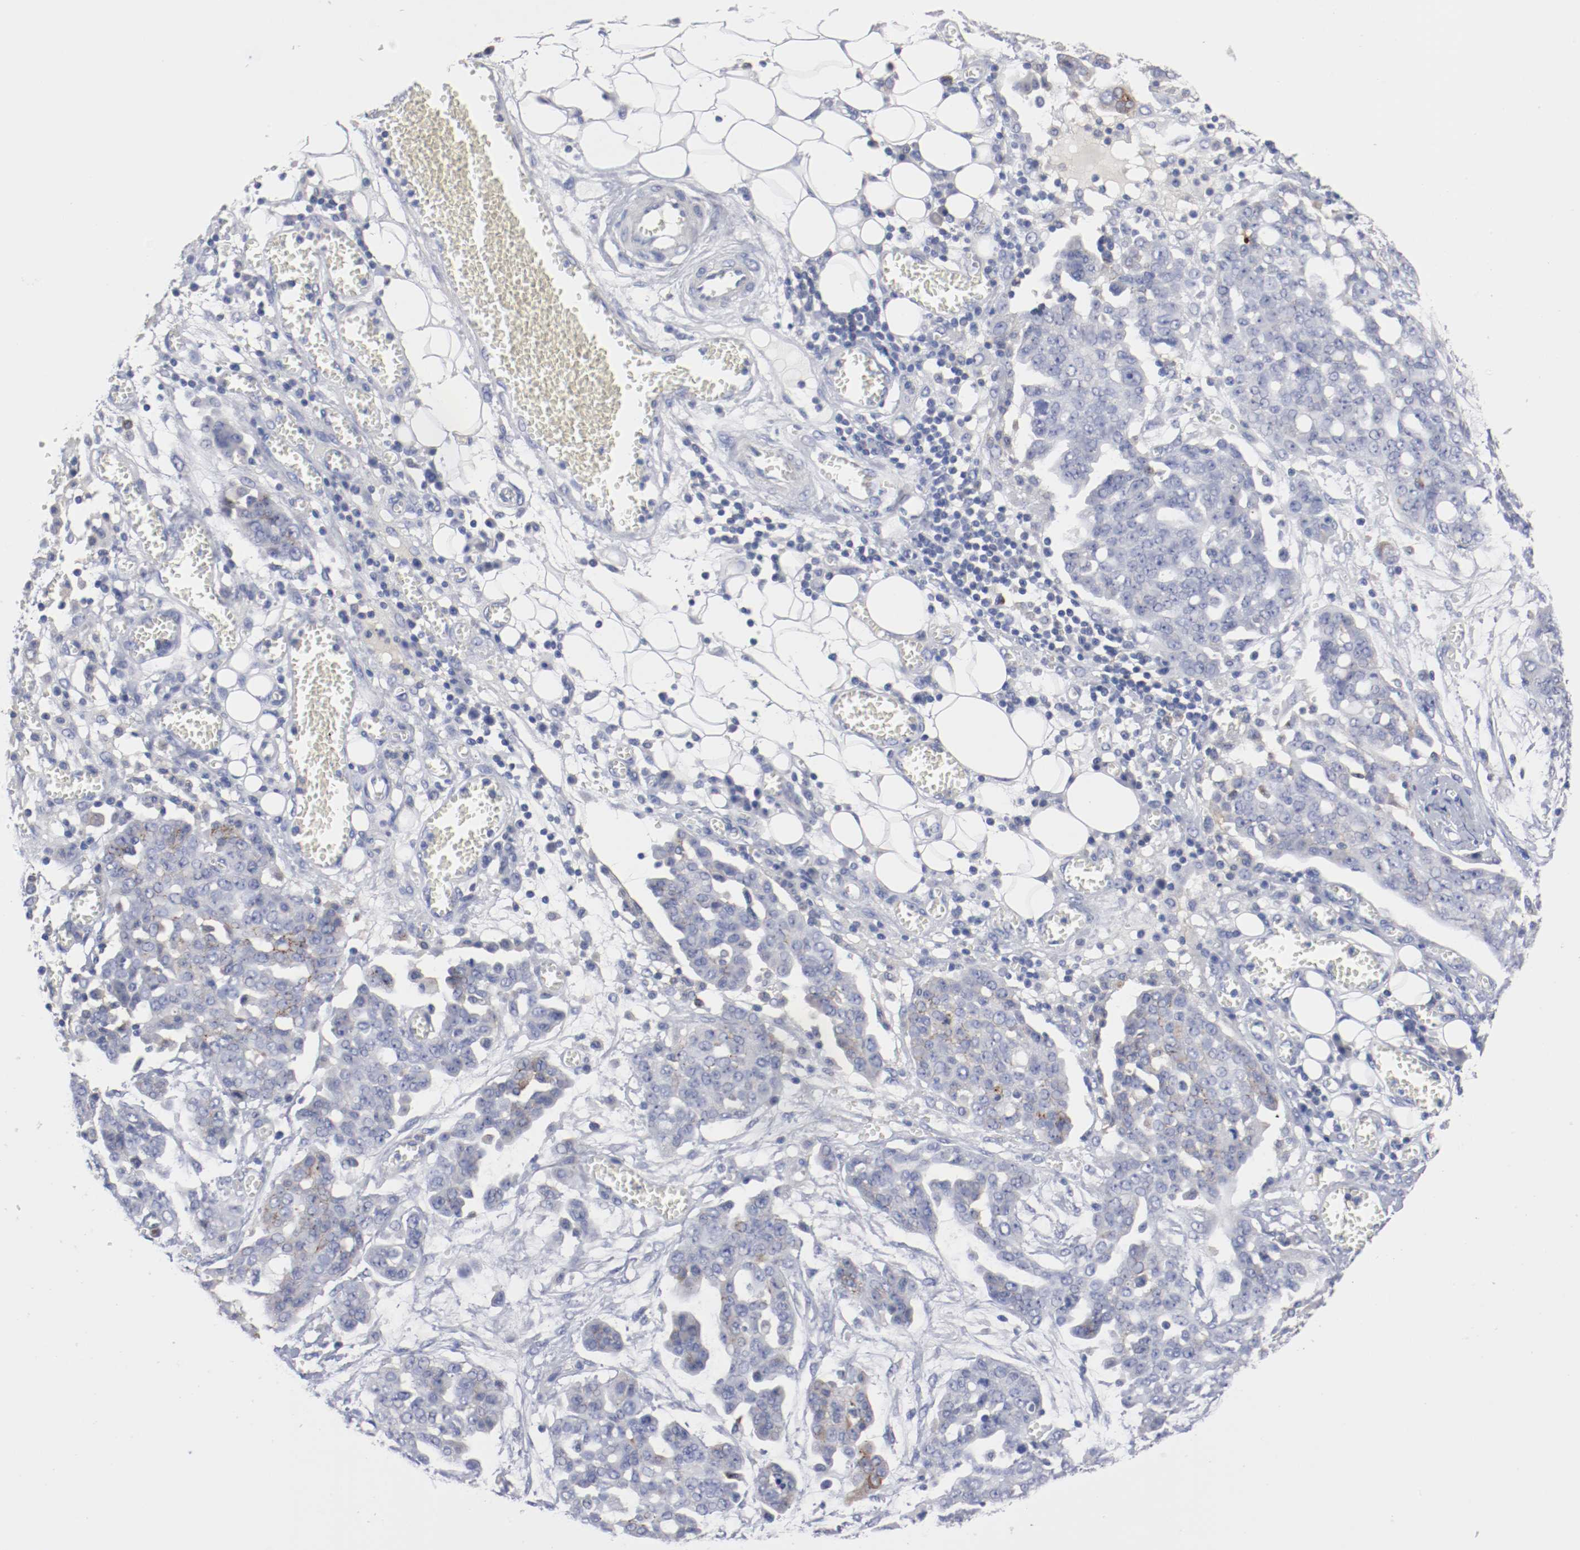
{"staining": {"intensity": "moderate", "quantity": "<25%", "location": "cytoplasmic/membranous"}, "tissue": "ovarian cancer", "cell_type": "Tumor cells", "image_type": "cancer", "snomed": [{"axis": "morphology", "description": "Cystadenocarcinoma, serous, NOS"}, {"axis": "topography", "description": "Soft tissue"}, {"axis": "topography", "description": "Ovary"}], "caption": "A high-resolution micrograph shows IHC staining of ovarian serous cystadenocarcinoma, which demonstrates moderate cytoplasmic/membranous positivity in about <25% of tumor cells. (IHC, brightfield microscopy, high magnification).", "gene": "FGFBP1", "patient": {"sex": "female", "age": 57}}